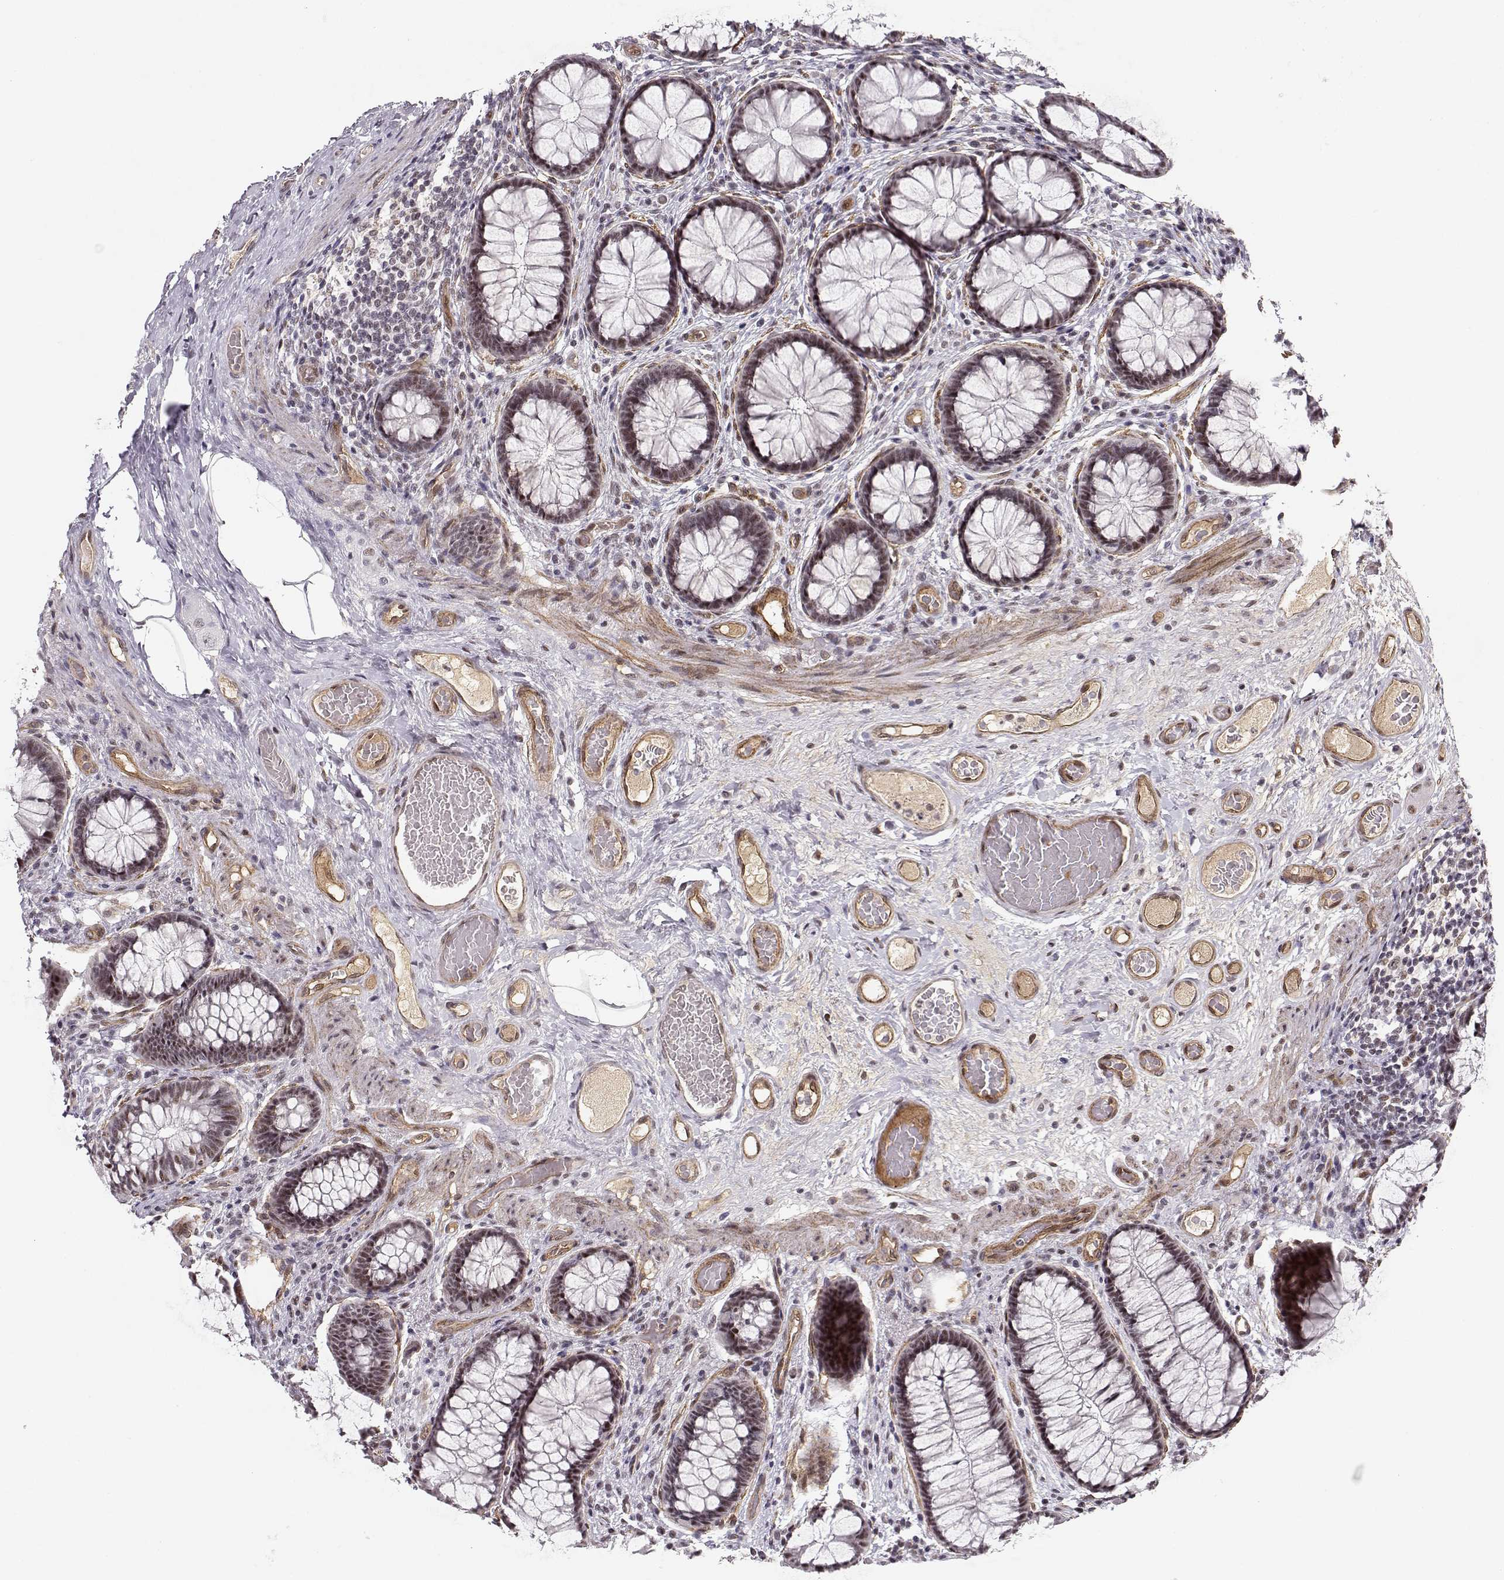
{"staining": {"intensity": "moderate", "quantity": ">75%", "location": "cytoplasmic/membranous,nuclear"}, "tissue": "colon", "cell_type": "Endothelial cells", "image_type": "normal", "snomed": [{"axis": "morphology", "description": "Normal tissue, NOS"}, {"axis": "topography", "description": "Colon"}], "caption": "Immunohistochemical staining of normal human colon shows moderate cytoplasmic/membranous,nuclear protein expression in approximately >75% of endothelial cells. The protein is stained brown, and the nuclei are stained in blue (DAB IHC with brightfield microscopy, high magnification).", "gene": "CIR1", "patient": {"sex": "female", "age": 65}}